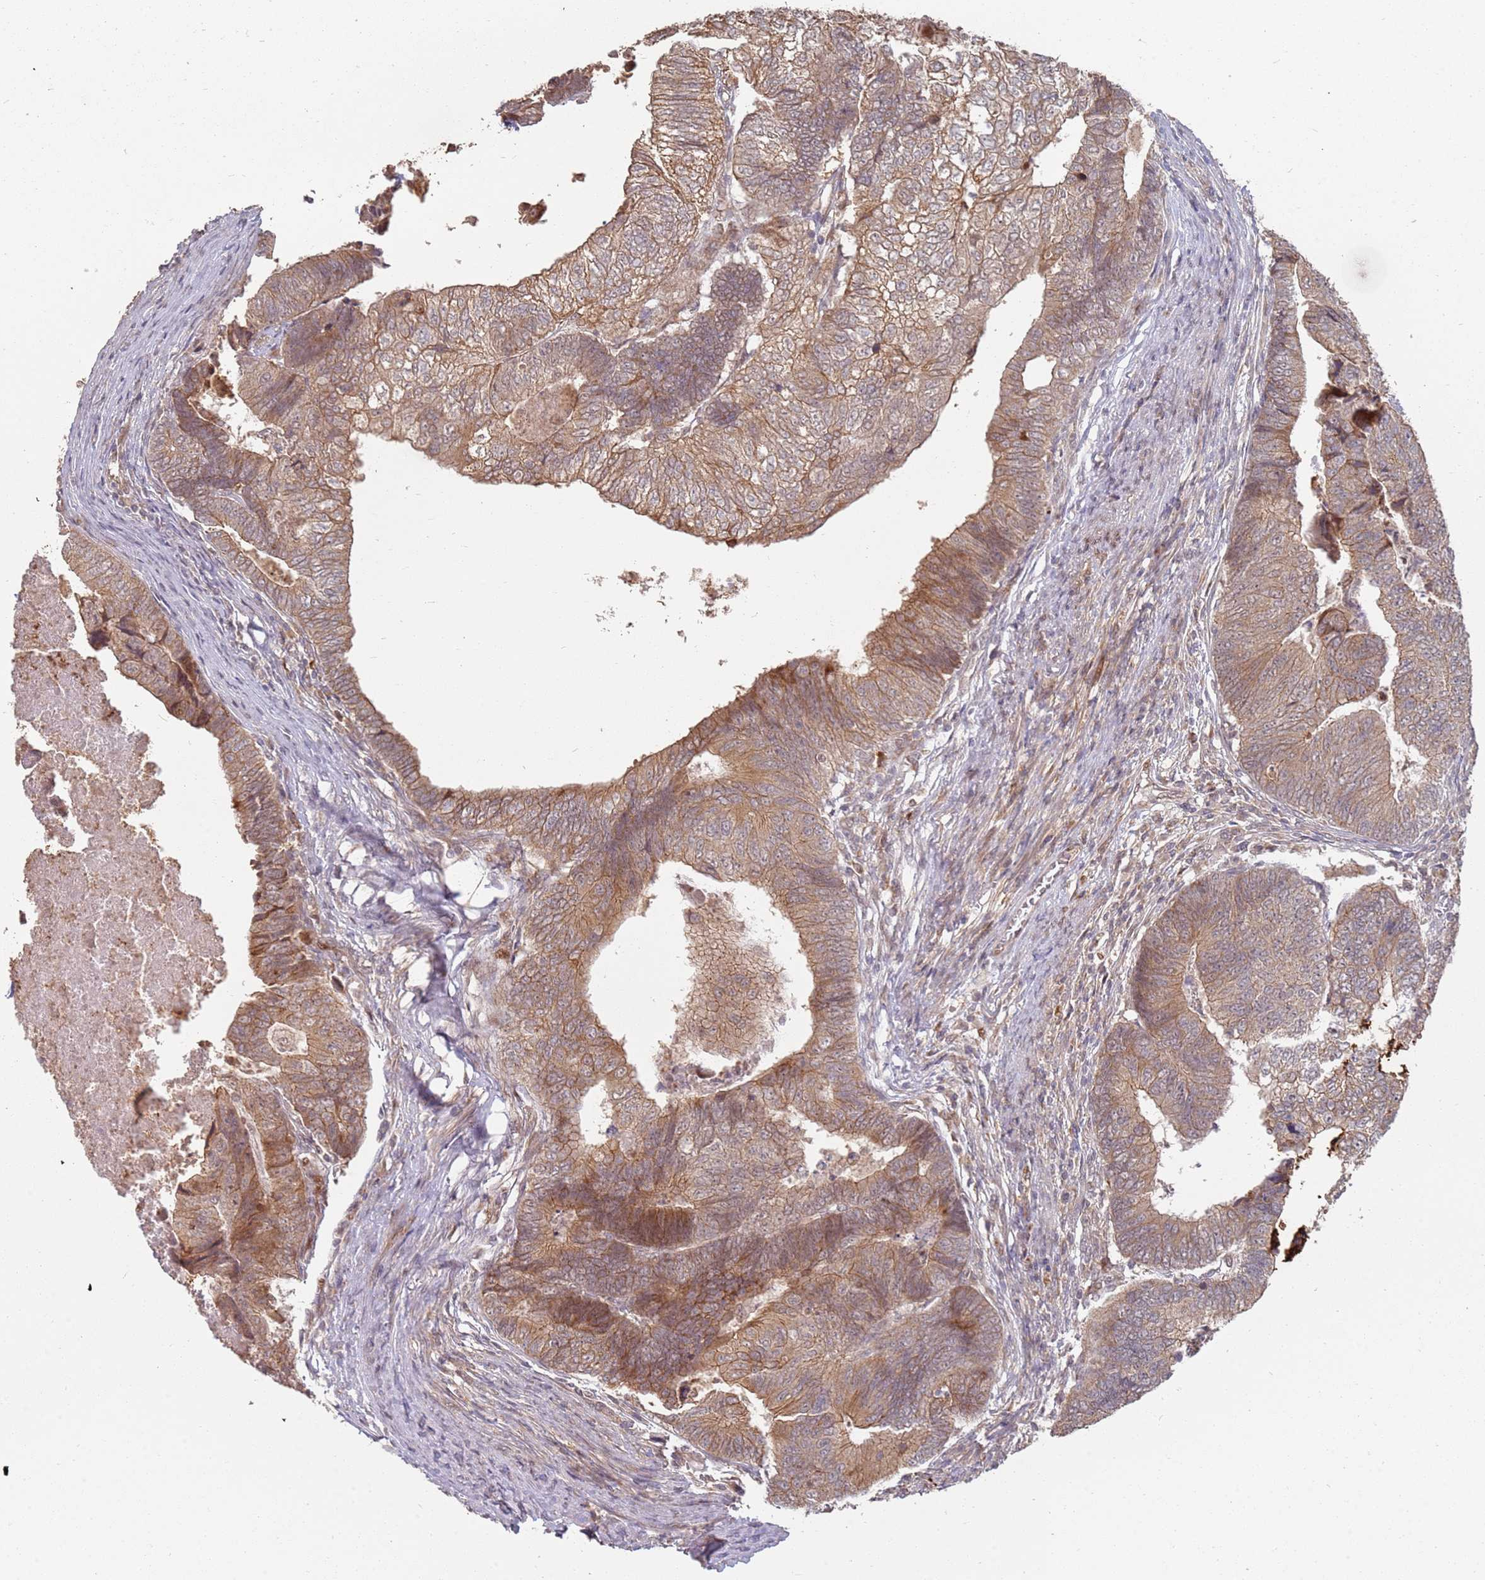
{"staining": {"intensity": "moderate", "quantity": ">75%", "location": "cytoplasmic/membranous"}, "tissue": "colorectal cancer", "cell_type": "Tumor cells", "image_type": "cancer", "snomed": [{"axis": "morphology", "description": "Adenocarcinoma, NOS"}, {"axis": "topography", "description": "Colon"}], "caption": "Brown immunohistochemical staining in human colorectal cancer displays moderate cytoplasmic/membranous expression in about >75% of tumor cells.", "gene": "MPEG1", "patient": {"sex": "female", "age": 67}}